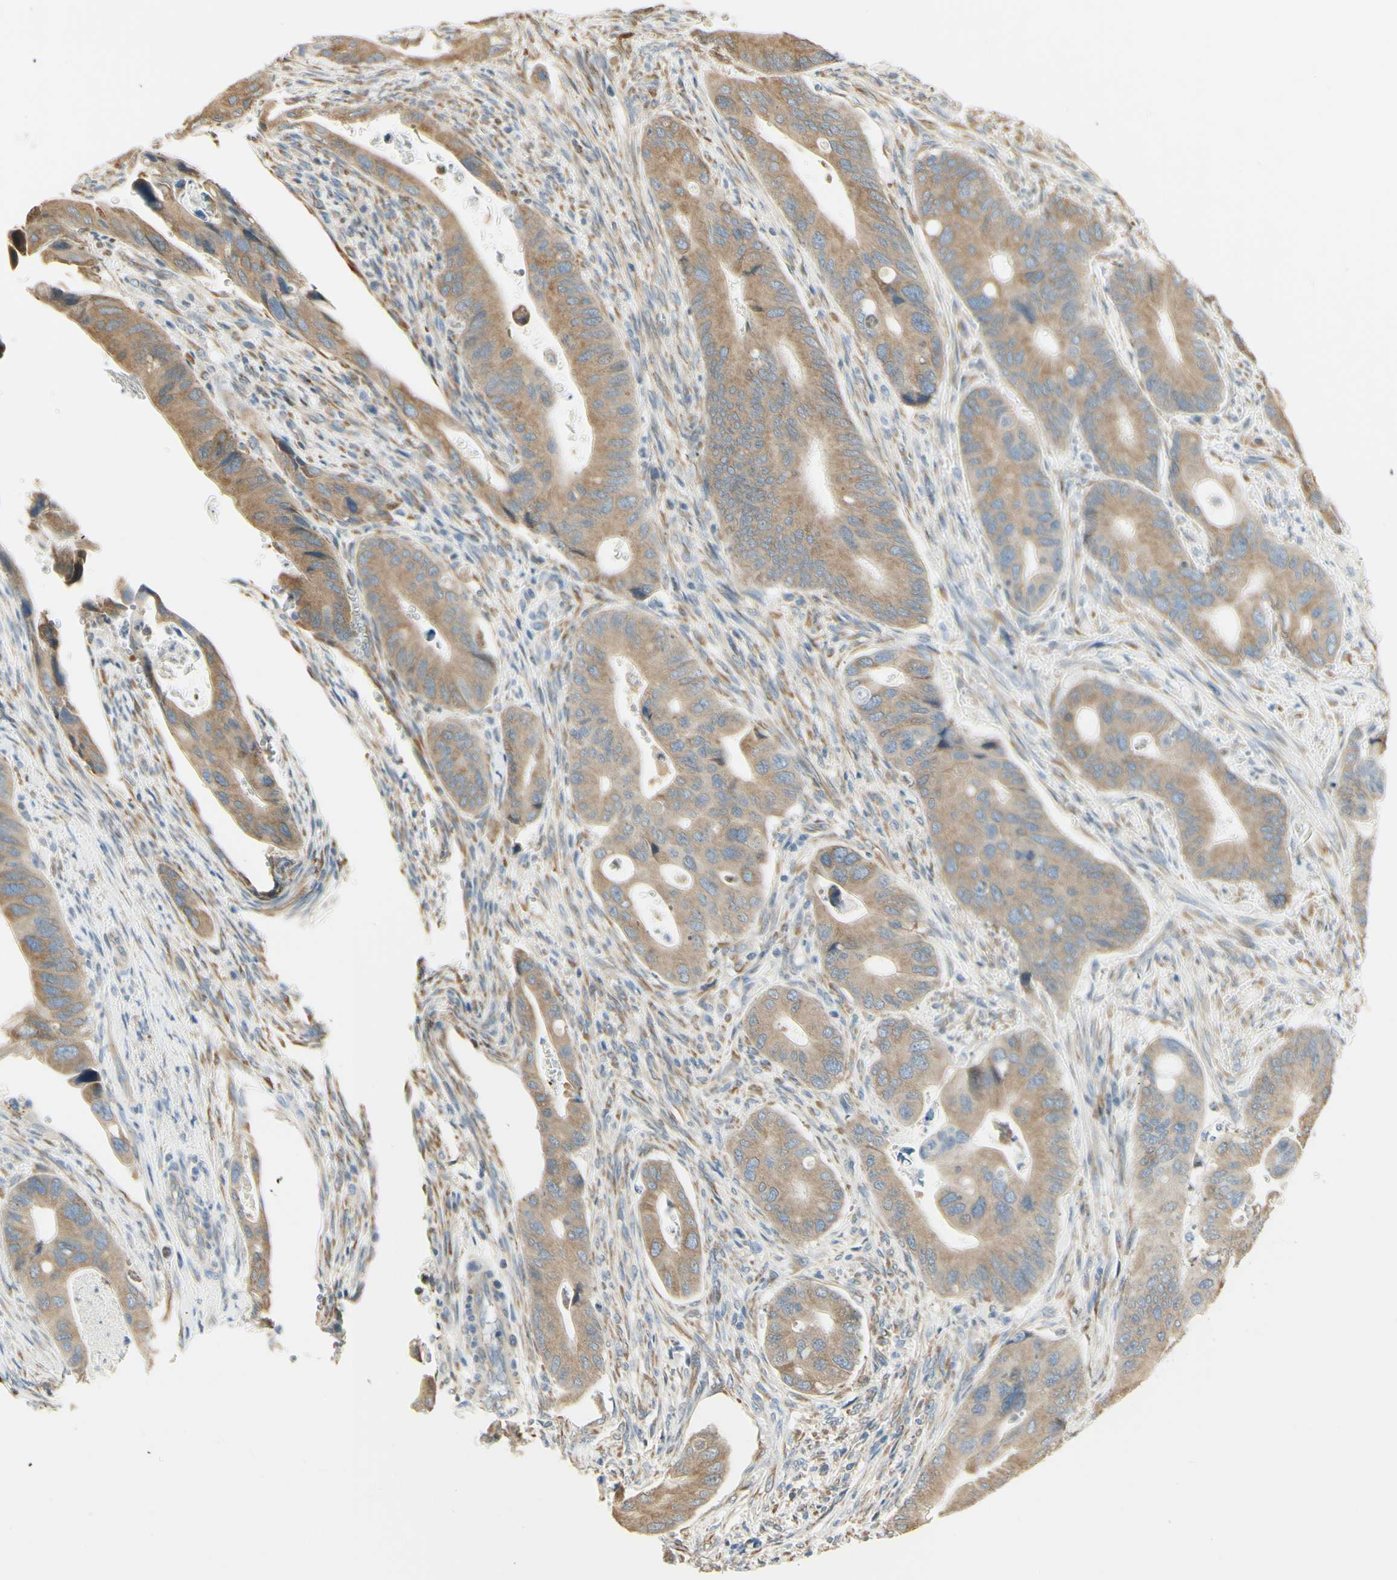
{"staining": {"intensity": "moderate", "quantity": ">75%", "location": "cytoplasmic/membranous"}, "tissue": "colorectal cancer", "cell_type": "Tumor cells", "image_type": "cancer", "snomed": [{"axis": "morphology", "description": "Adenocarcinoma, NOS"}, {"axis": "topography", "description": "Rectum"}], "caption": "IHC of human colorectal adenocarcinoma shows medium levels of moderate cytoplasmic/membranous staining in approximately >75% of tumor cells. The staining was performed using DAB to visualize the protein expression in brown, while the nuclei were stained in blue with hematoxylin (Magnification: 20x).", "gene": "IGDCC4", "patient": {"sex": "female", "age": 57}}